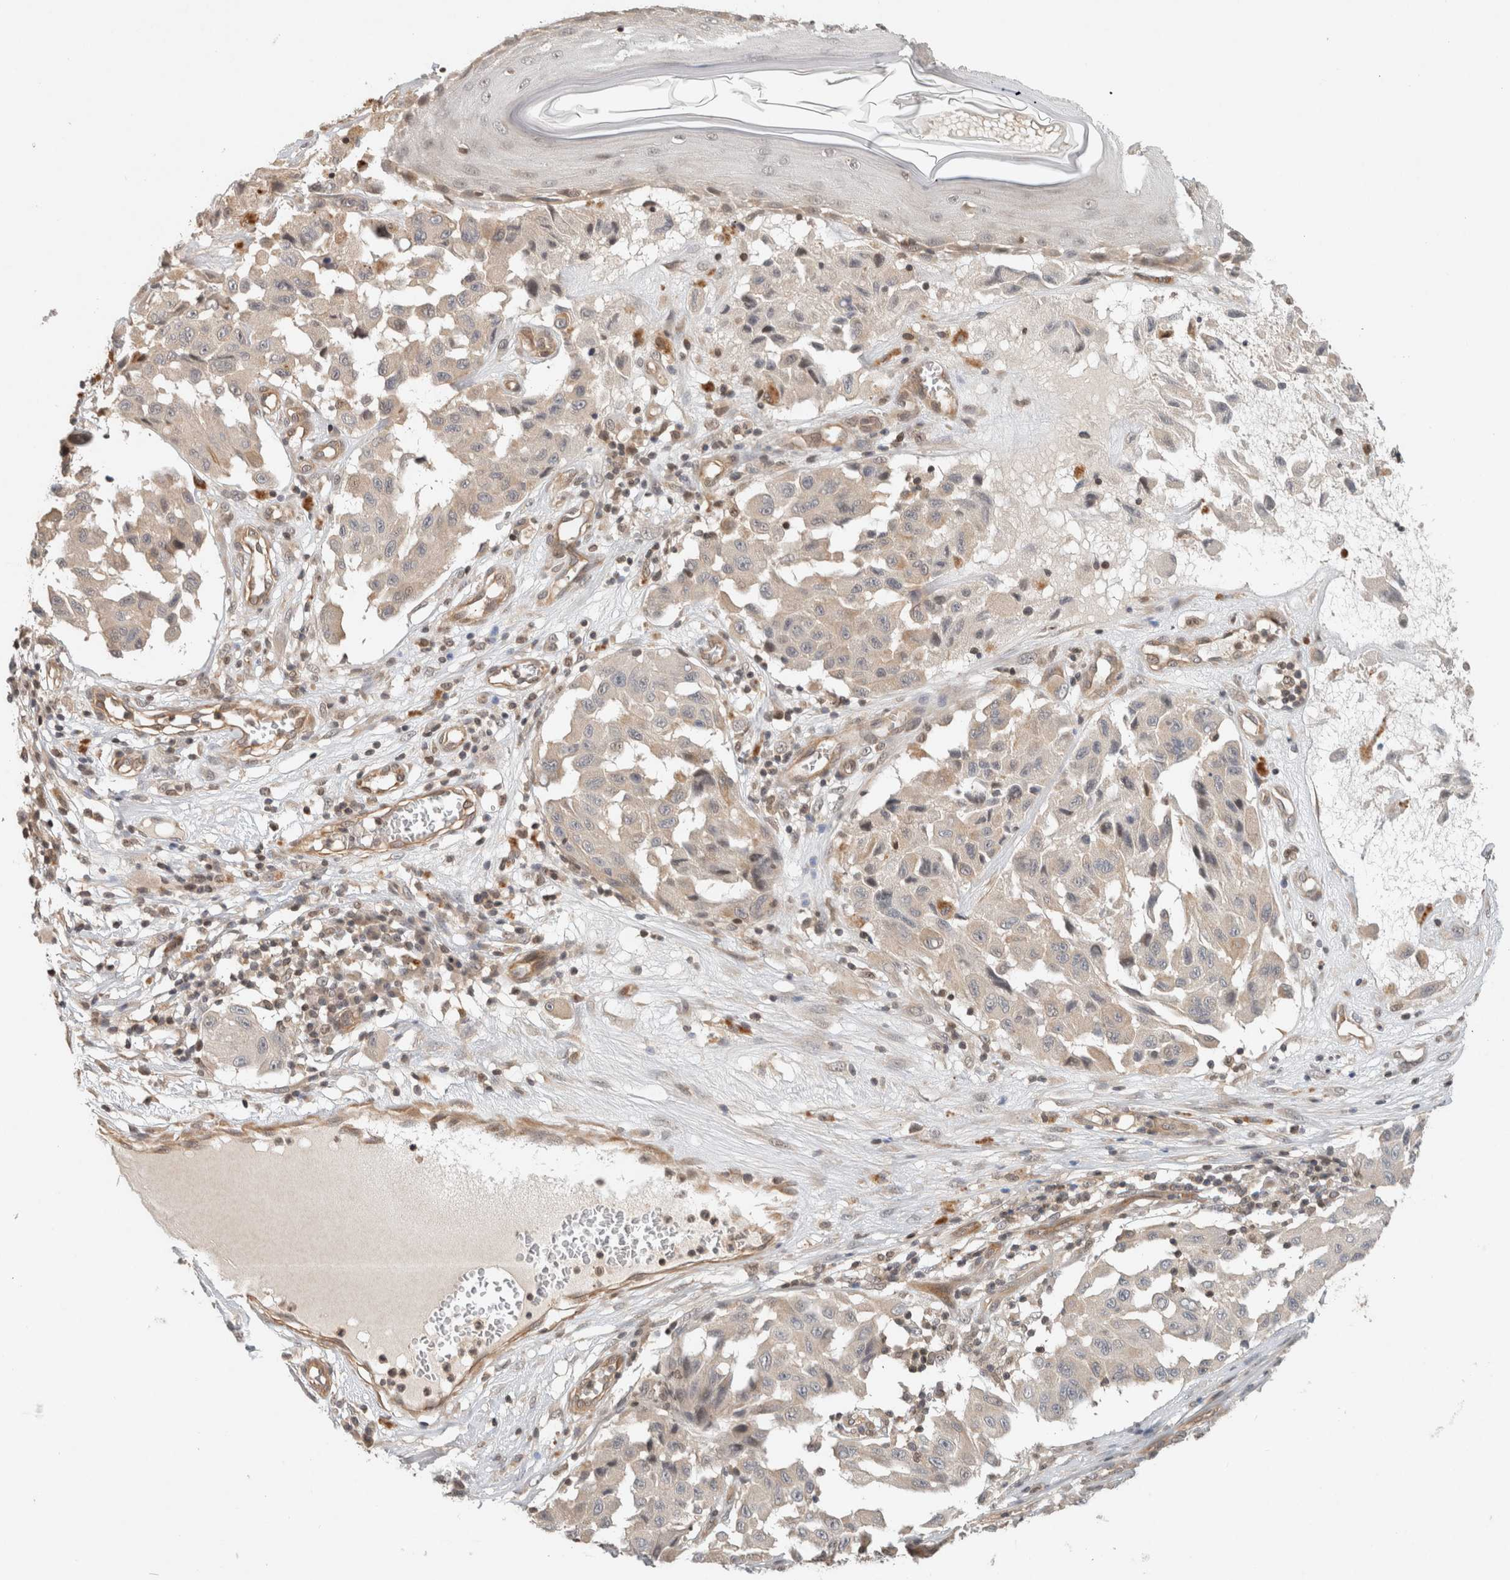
{"staining": {"intensity": "negative", "quantity": "none", "location": "none"}, "tissue": "melanoma", "cell_type": "Tumor cells", "image_type": "cancer", "snomed": [{"axis": "morphology", "description": "Malignant melanoma, NOS"}, {"axis": "topography", "description": "Skin"}], "caption": "Tumor cells are negative for protein expression in human melanoma.", "gene": "CAAP1", "patient": {"sex": "male", "age": 30}}